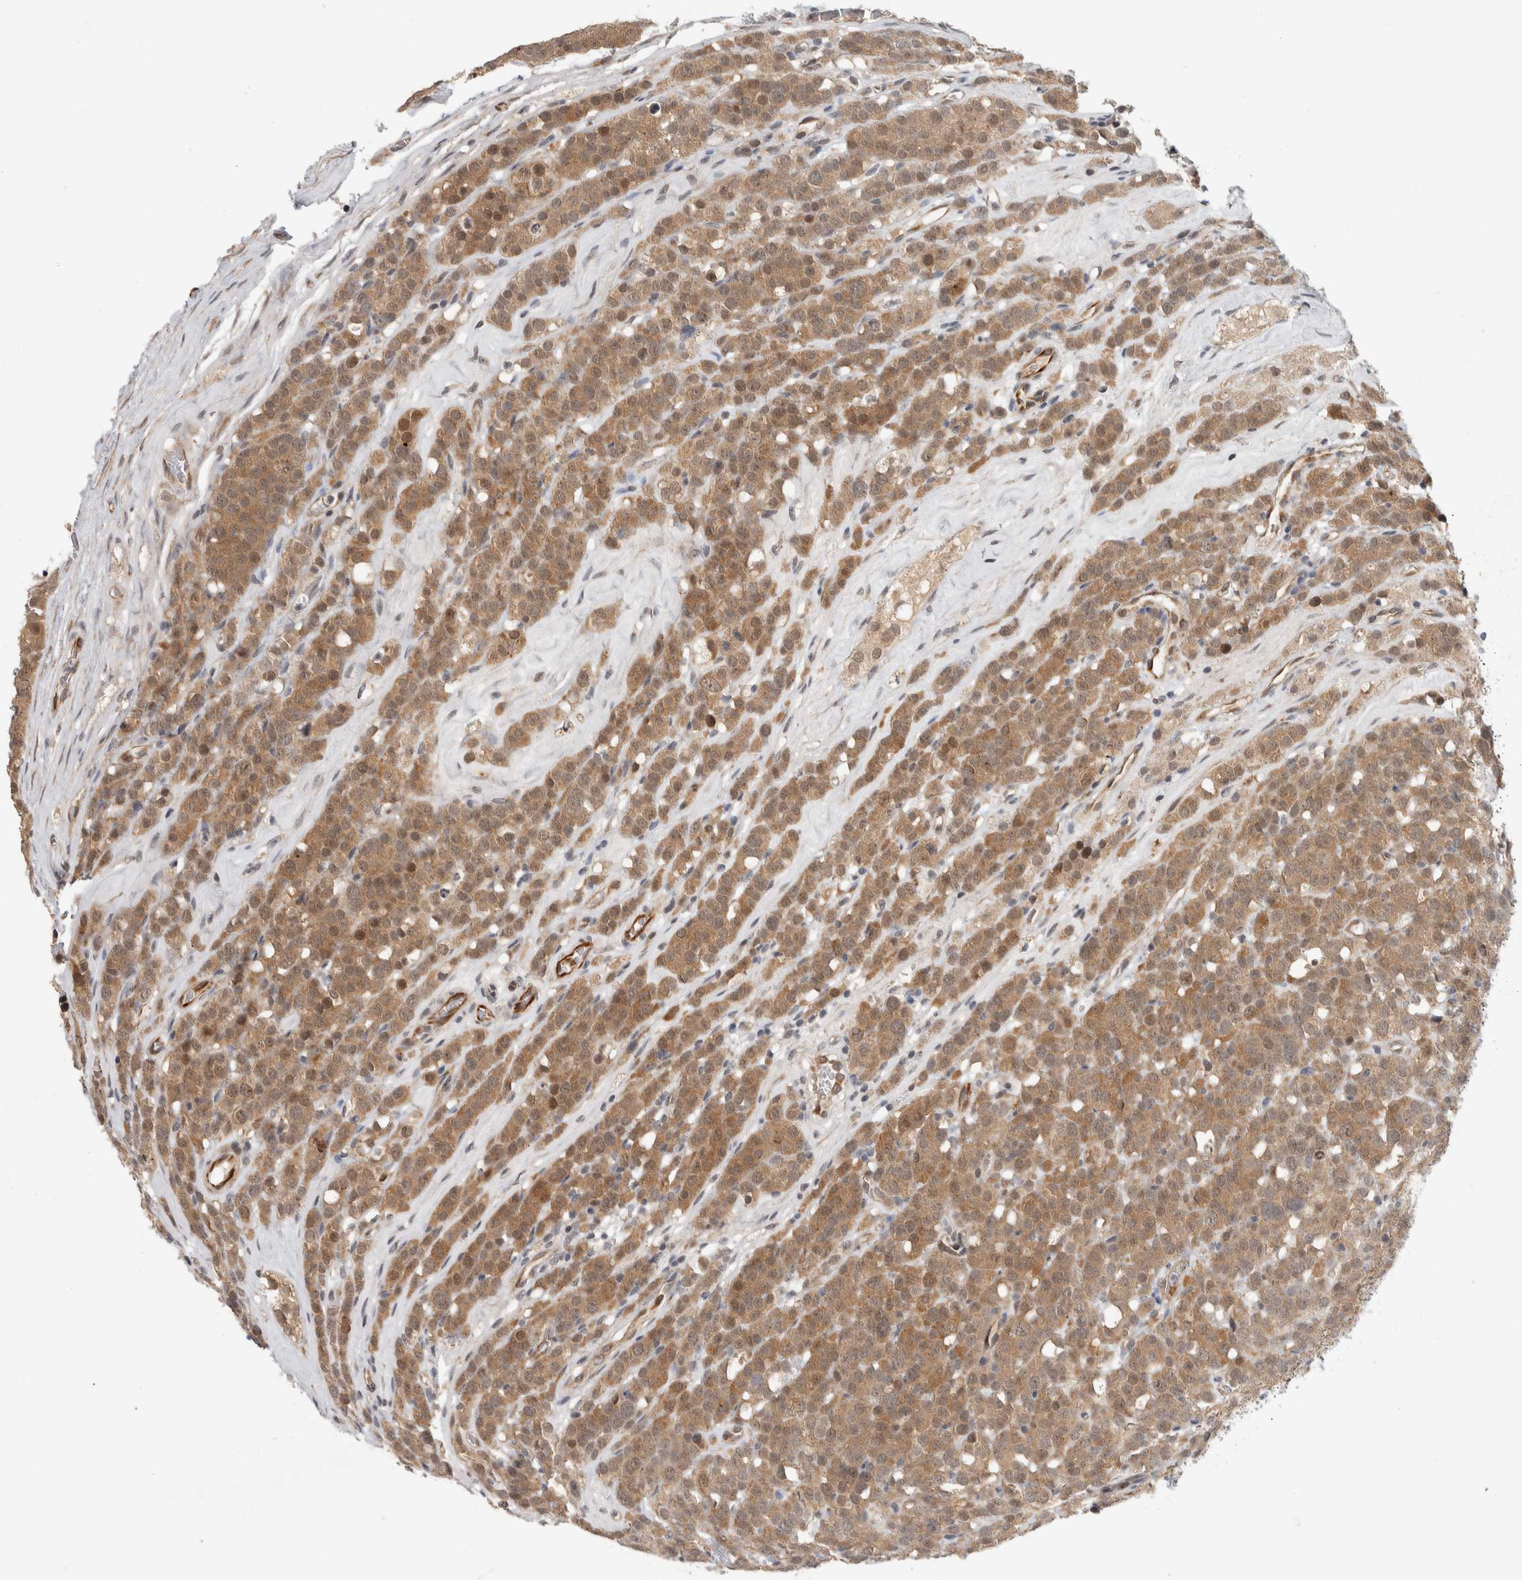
{"staining": {"intensity": "moderate", "quantity": ">75%", "location": "cytoplasmic/membranous"}, "tissue": "testis cancer", "cell_type": "Tumor cells", "image_type": "cancer", "snomed": [{"axis": "morphology", "description": "Seminoma, NOS"}, {"axis": "topography", "description": "Testis"}], "caption": "Testis seminoma was stained to show a protein in brown. There is medium levels of moderate cytoplasmic/membranous staining in about >75% of tumor cells. Nuclei are stained in blue.", "gene": "CRISPLD1", "patient": {"sex": "male", "age": 71}}